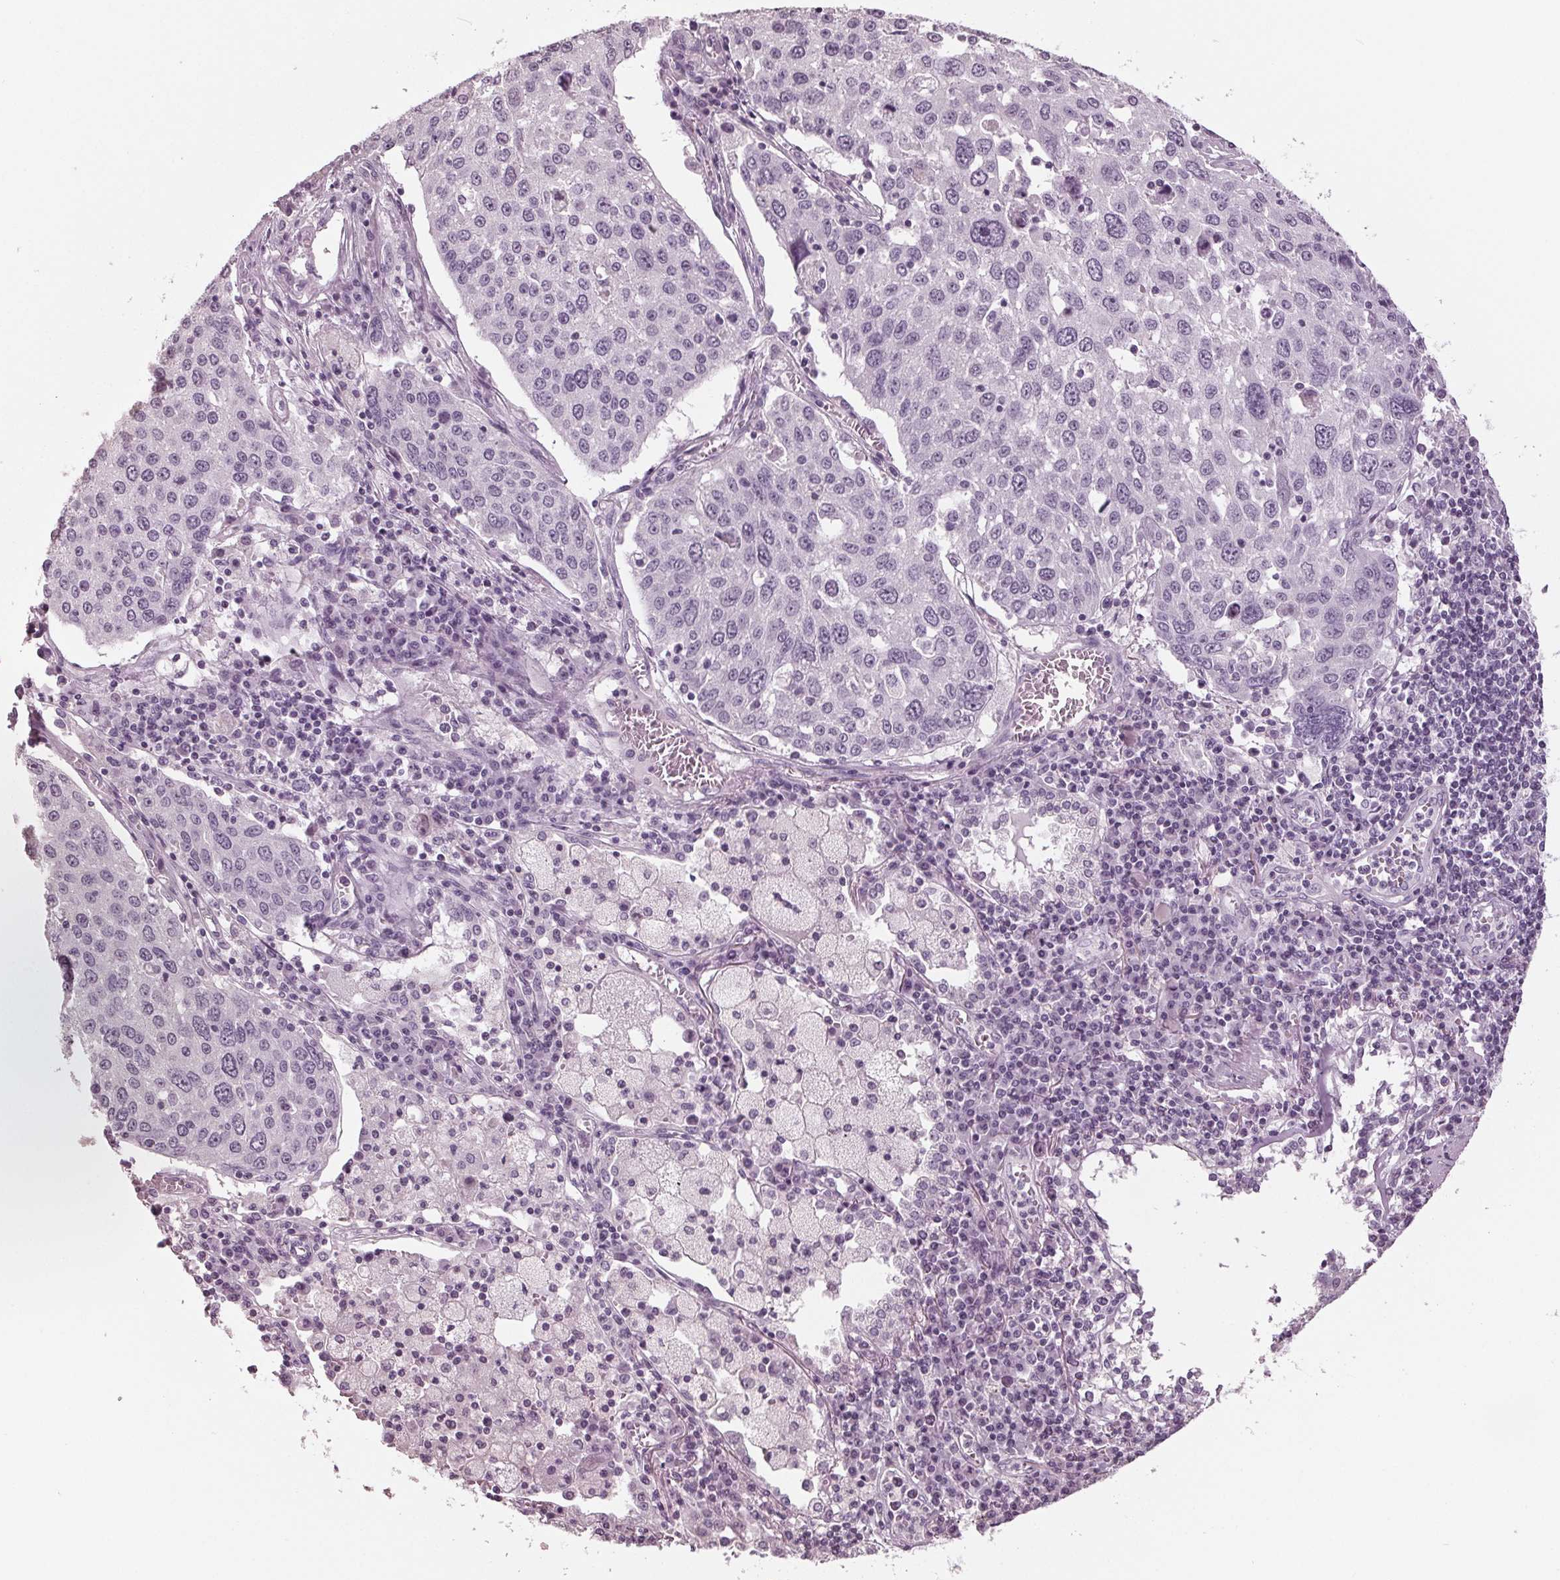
{"staining": {"intensity": "negative", "quantity": "none", "location": "none"}, "tissue": "lung cancer", "cell_type": "Tumor cells", "image_type": "cancer", "snomed": [{"axis": "morphology", "description": "Squamous cell carcinoma, NOS"}, {"axis": "topography", "description": "Lung"}], "caption": "The image displays no significant positivity in tumor cells of lung cancer (squamous cell carcinoma). (IHC, brightfield microscopy, high magnification).", "gene": "TNNC2", "patient": {"sex": "male", "age": 65}}